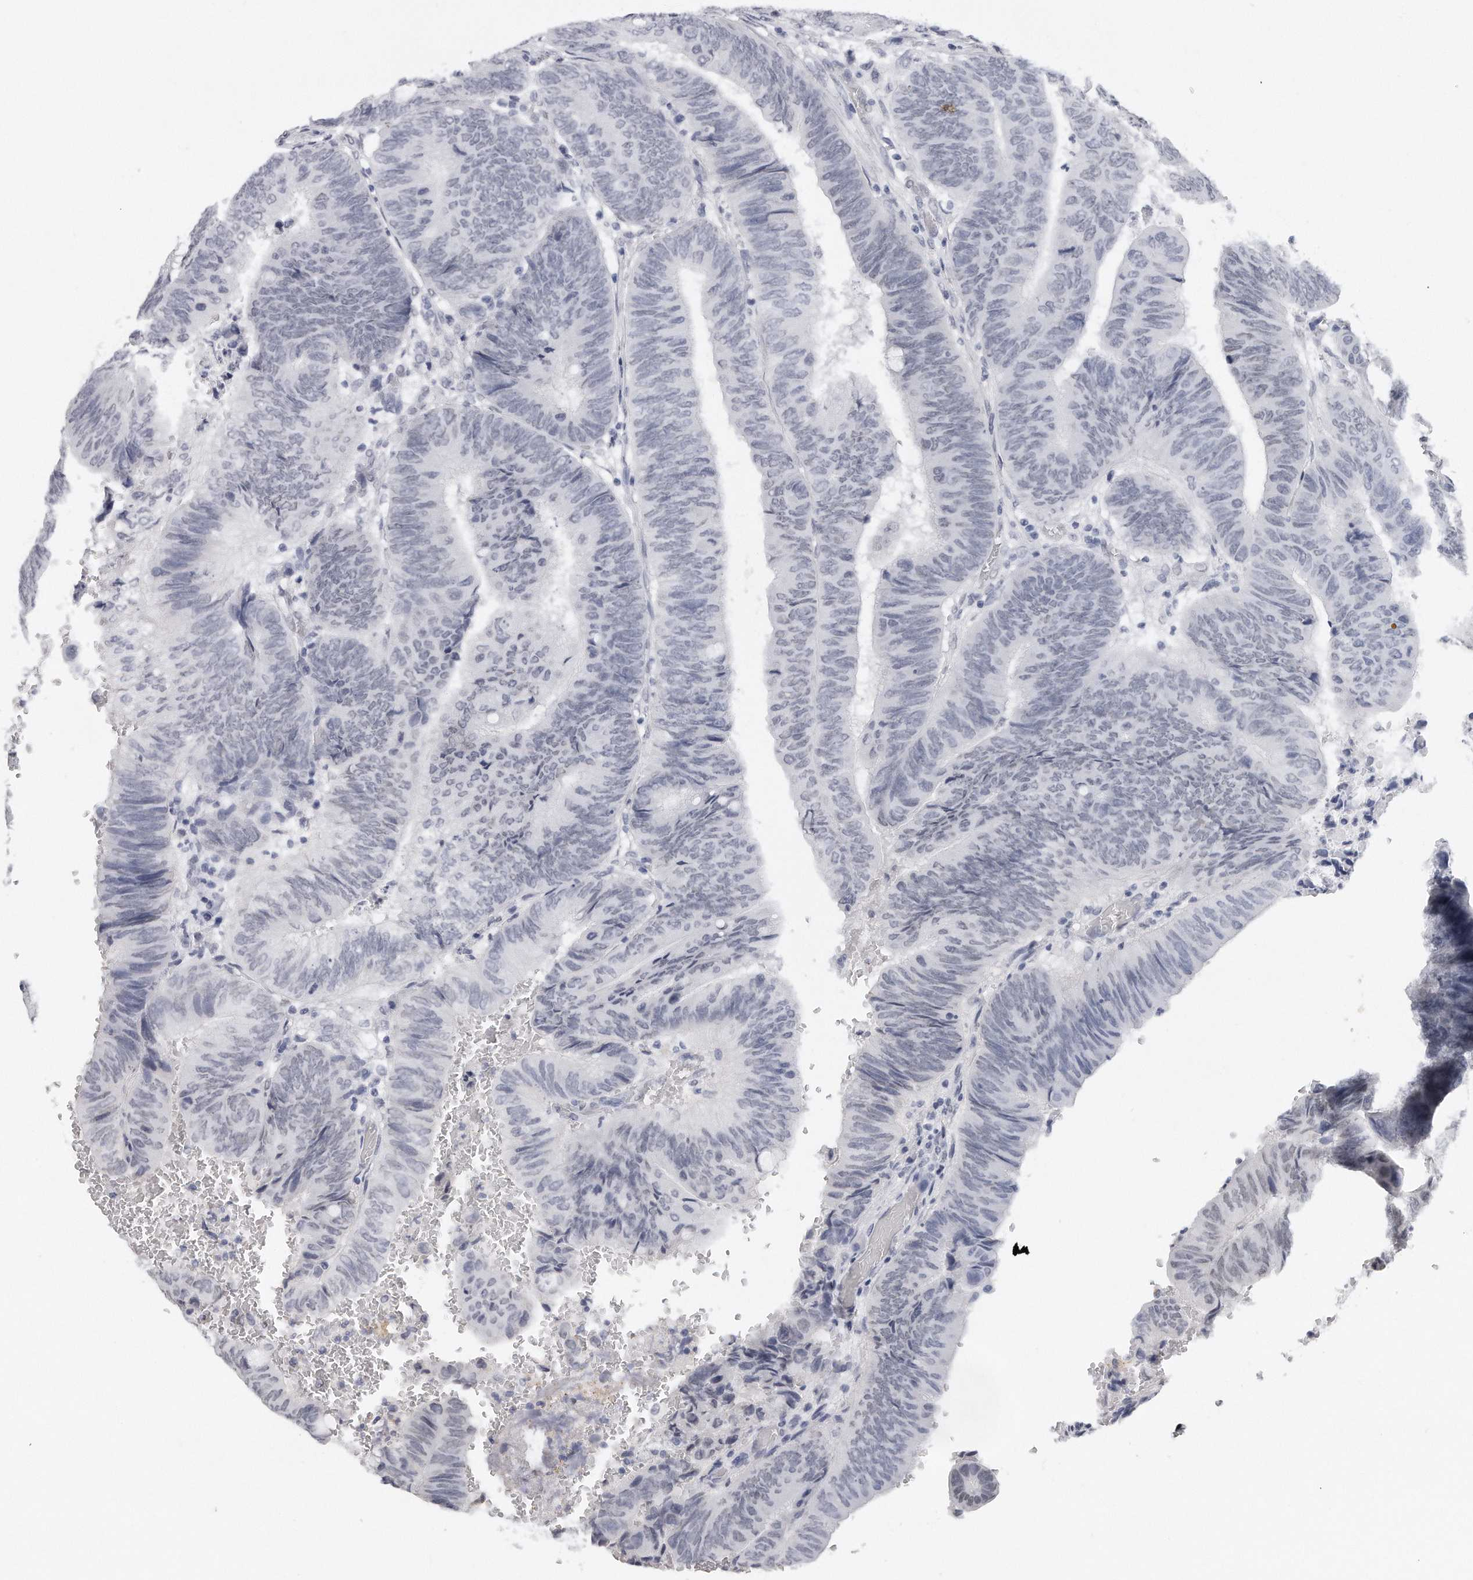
{"staining": {"intensity": "negative", "quantity": "none", "location": "none"}, "tissue": "colorectal cancer", "cell_type": "Tumor cells", "image_type": "cancer", "snomed": [{"axis": "morphology", "description": "Normal tissue, NOS"}, {"axis": "morphology", "description": "Adenocarcinoma, NOS"}, {"axis": "topography", "description": "Rectum"}, {"axis": "topography", "description": "Peripheral nerve tissue"}], "caption": "A photomicrograph of colorectal cancer stained for a protein shows no brown staining in tumor cells.", "gene": "CTBP2", "patient": {"sex": "male", "age": 92}}